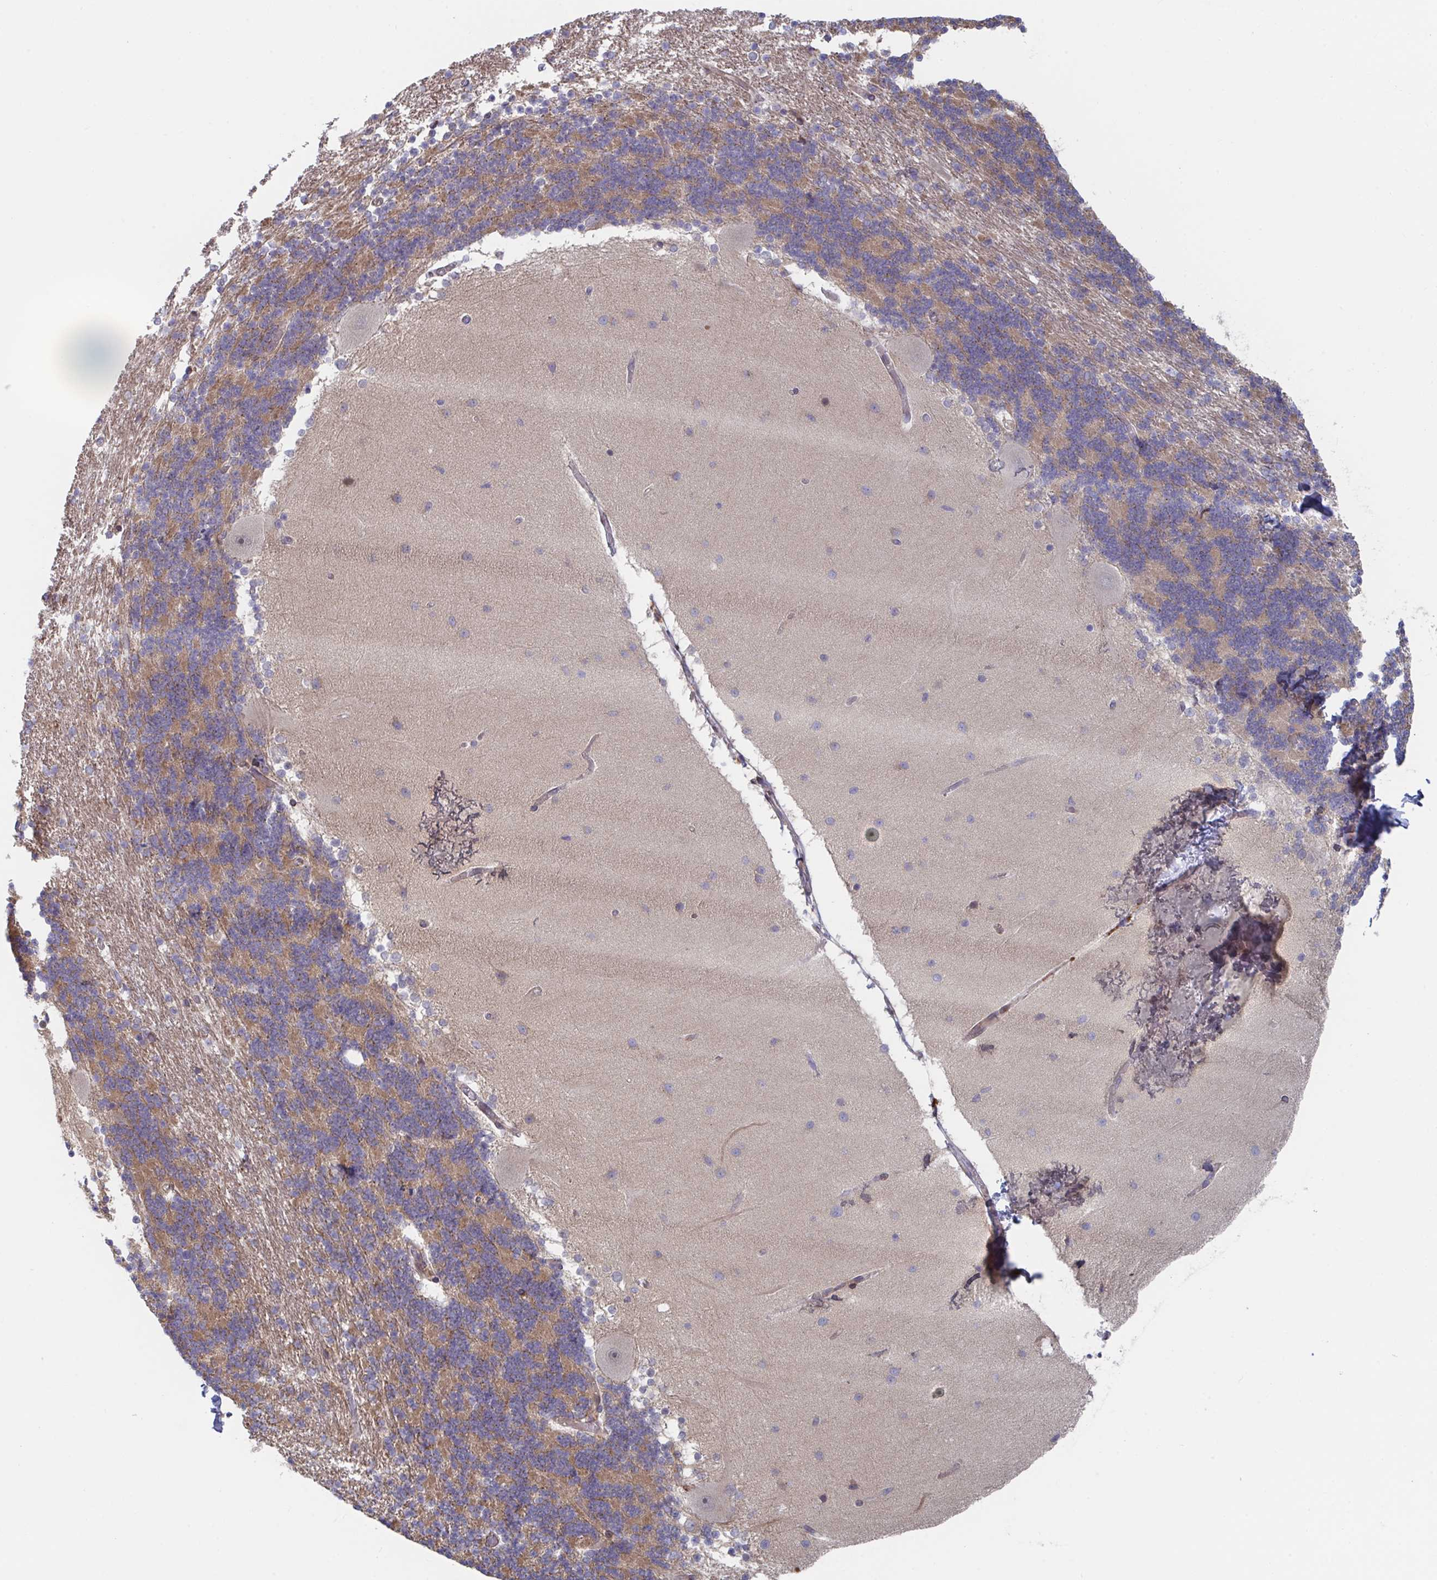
{"staining": {"intensity": "weak", "quantity": "25%-75%", "location": "cytoplasmic/membranous"}, "tissue": "cerebellum", "cell_type": "Cells in granular layer", "image_type": "normal", "snomed": [{"axis": "morphology", "description": "Normal tissue, NOS"}, {"axis": "topography", "description": "Cerebellum"}], "caption": "Cerebellum stained with DAB (3,3'-diaminobenzidine) immunohistochemistry (IHC) displays low levels of weak cytoplasmic/membranous staining in approximately 25%-75% of cells in granular layer.", "gene": "FJX1", "patient": {"sex": "female", "age": 54}}